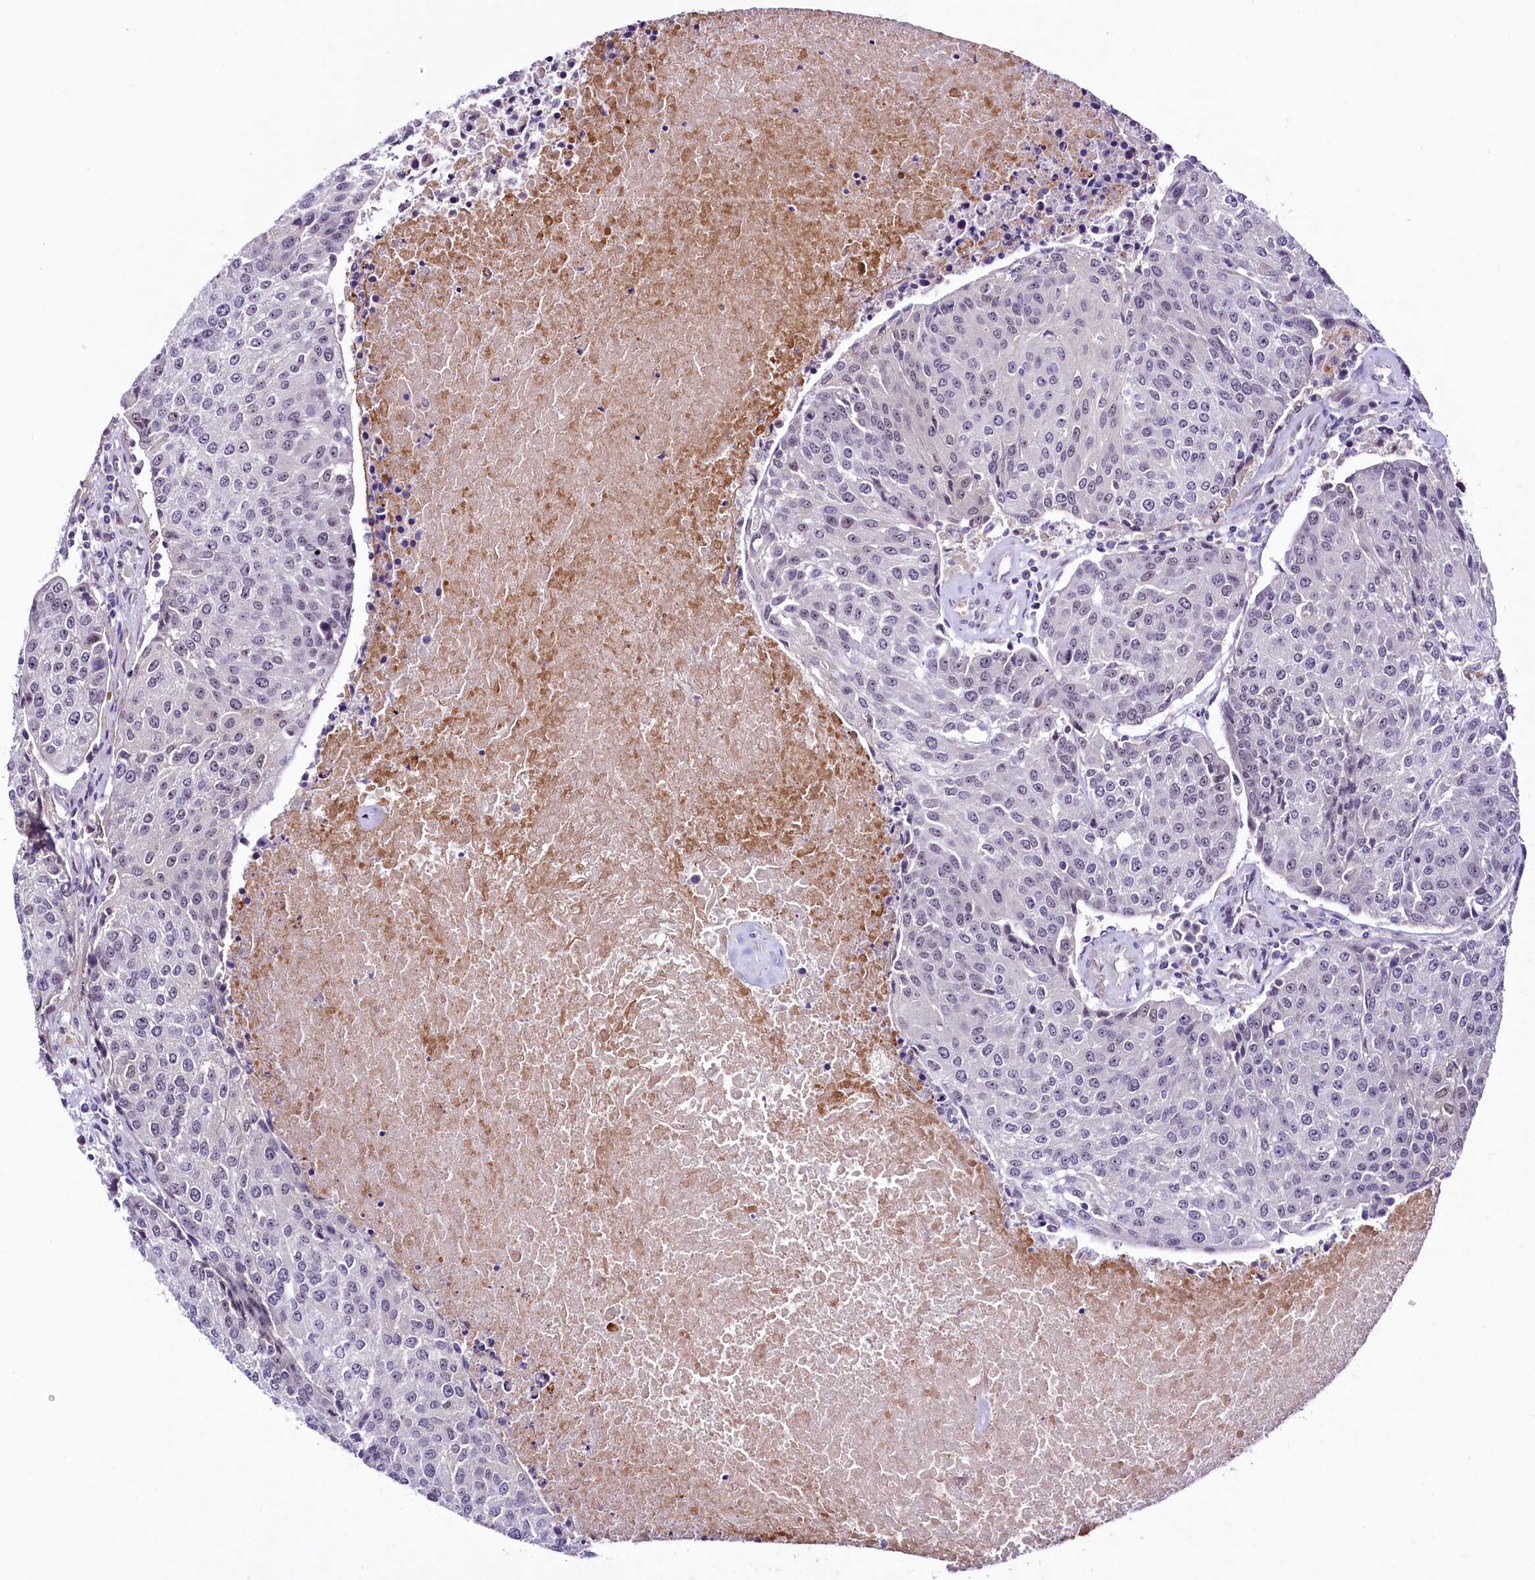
{"staining": {"intensity": "negative", "quantity": "none", "location": "none"}, "tissue": "urothelial cancer", "cell_type": "Tumor cells", "image_type": "cancer", "snomed": [{"axis": "morphology", "description": "Urothelial carcinoma, High grade"}, {"axis": "topography", "description": "Urinary bladder"}], "caption": "This is a image of IHC staining of urothelial cancer, which shows no positivity in tumor cells.", "gene": "LEUTX", "patient": {"sex": "female", "age": 85}}